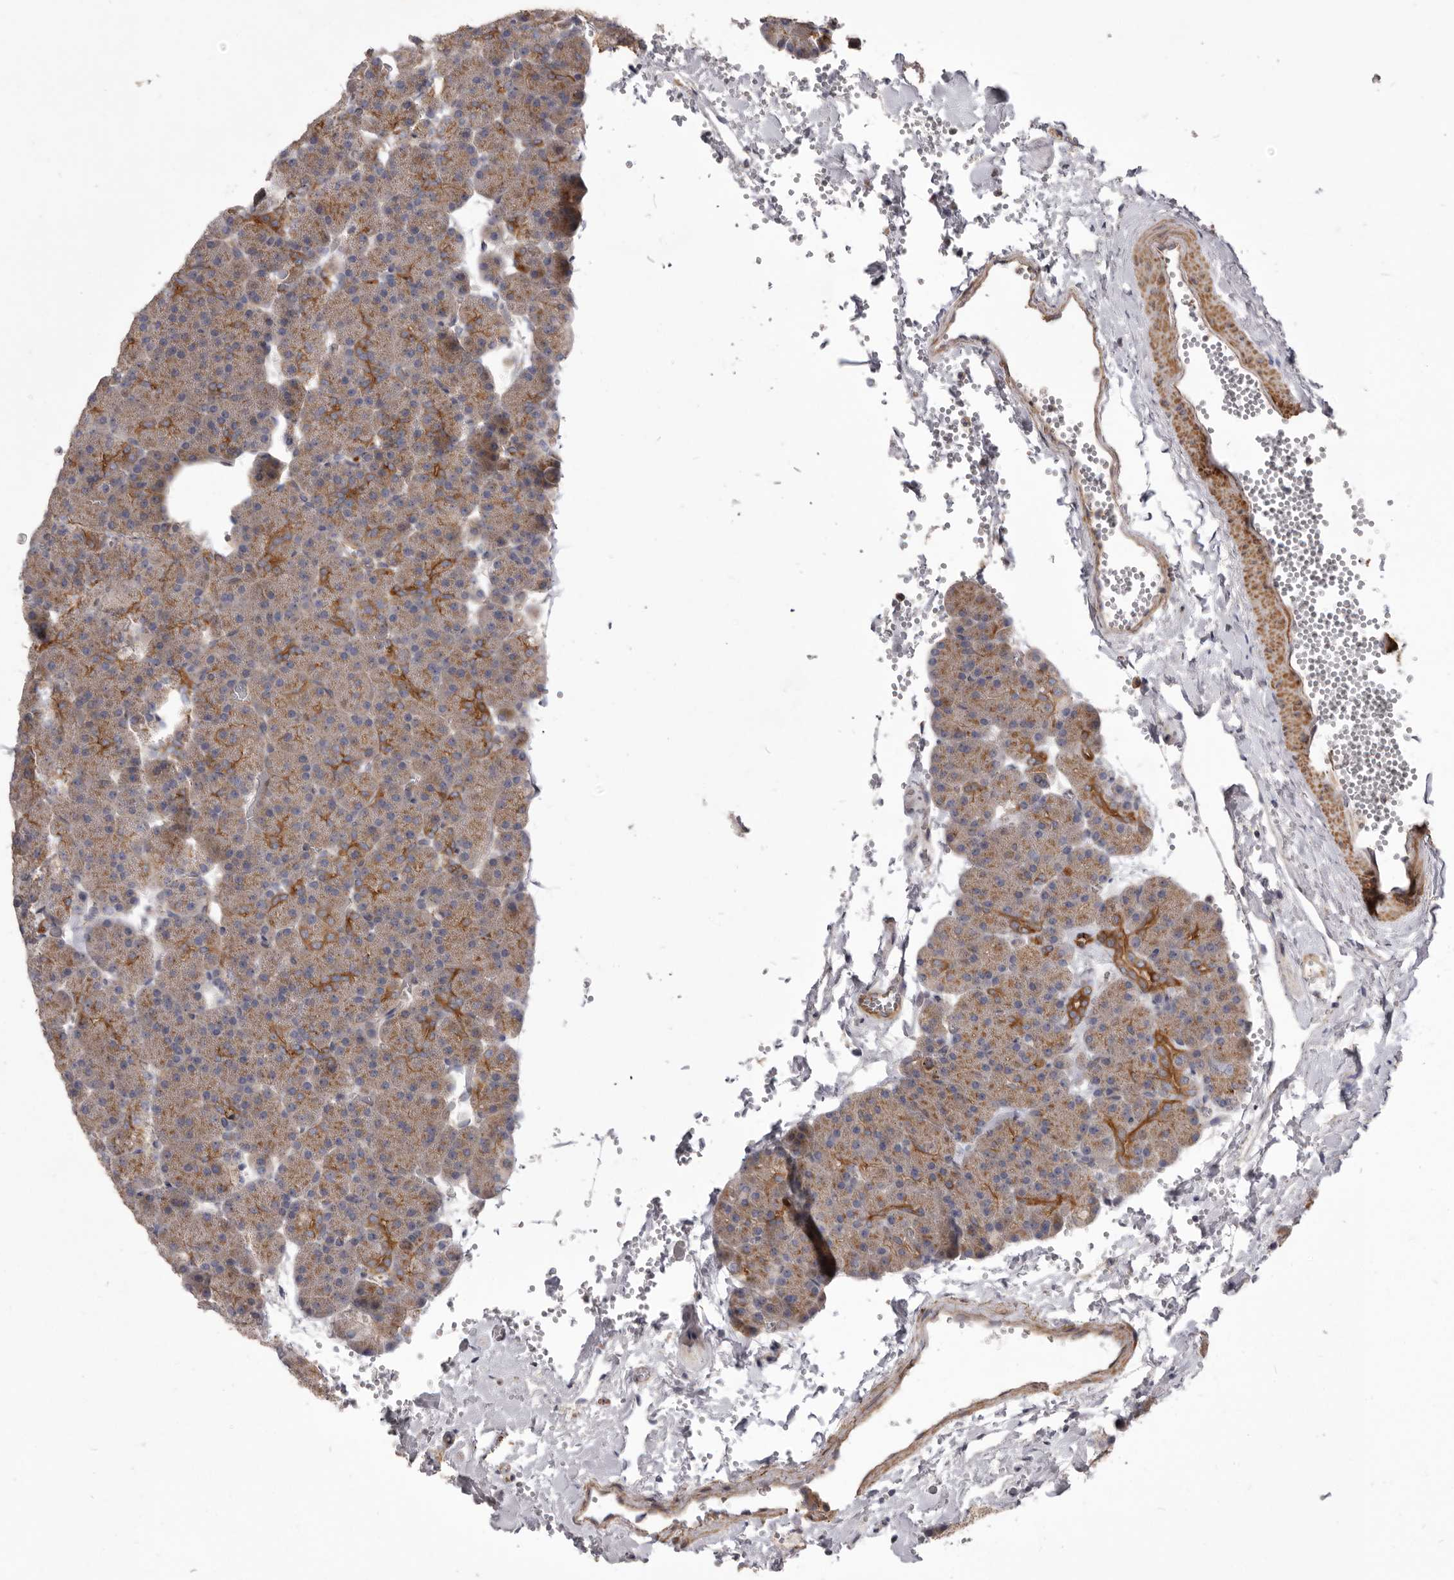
{"staining": {"intensity": "strong", "quantity": "25%-75%", "location": "cytoplasmic/membranous"}, "tissue": "pancreas", "cell_type": "Exocrine glandular cells", "image_type": "normal", "snomed": [{"axis": "morphology", "description": "Normal tissue, NOS"}, {"axis": "morphology", "description": "Carcinoid, malignant, NOS"}, {"axis": "topography", "description": "Pancreas"}], "caption": "IHC of unremarkable human pancreas displays high levels of strong cytoplasmic/membranous positivity in approximately 25%-75% of exocrine glandular cells.", "gene": "VPS45", "patient": {"sex": "female", "age": 35}}